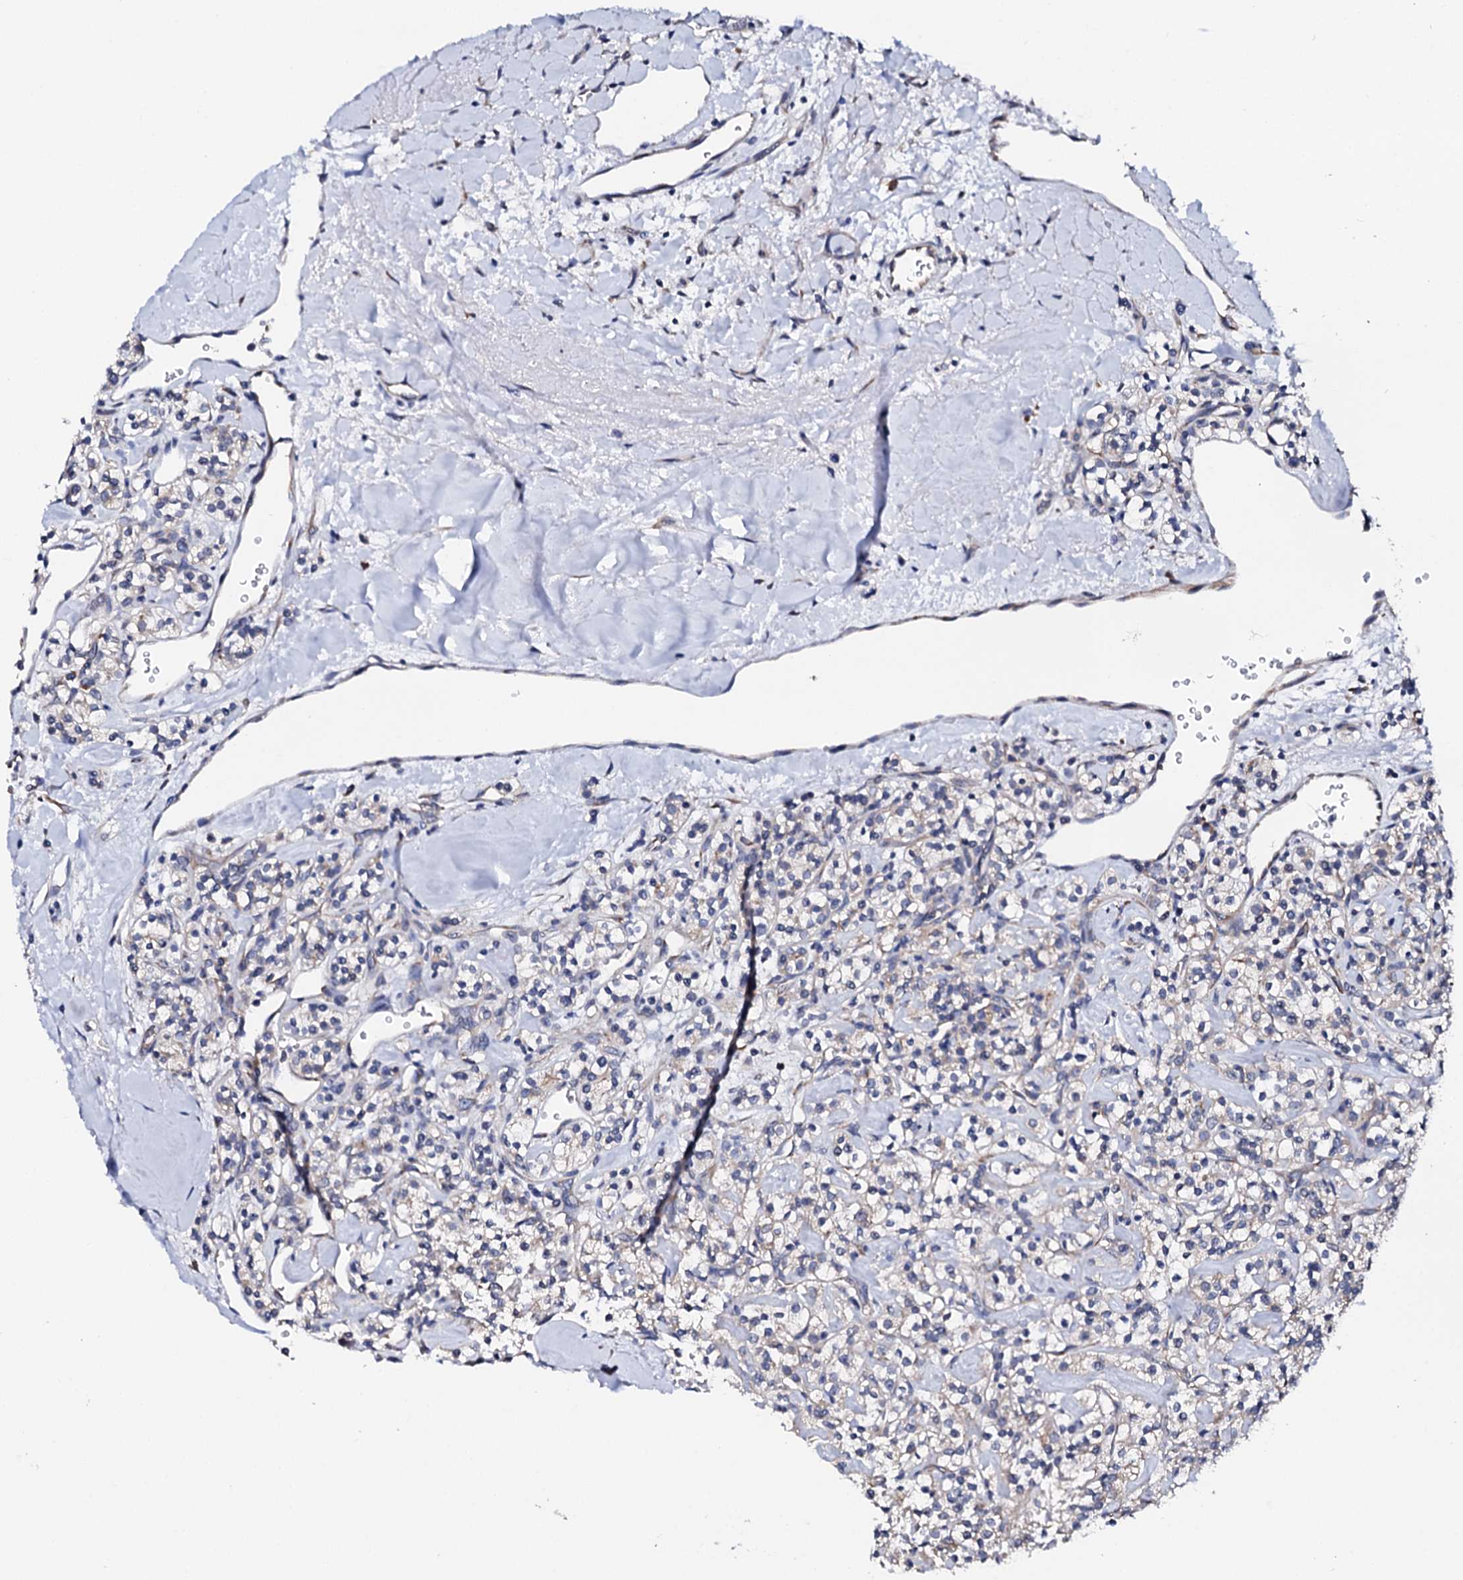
{"staining": {"intensity": "negative", "quantity": "none", "location": "none"}, "tissue": "renal cancer", "cell_type": "Tumor cells", "image_type": "cancer", "snomed": [{"axis": "morphology", "description": "Adenocarcinoma, NOS"}, {"axis": "topography", "description": "Kidney"}], "caption": "DAB (3,3'-diaminobenzidine) immunohistochemical staining of human adenocarcinoma (renal) exhibits no significant expression in tumor cells.", "gene": "NUP58", "patient": {"sex": "male", "age": 77}}